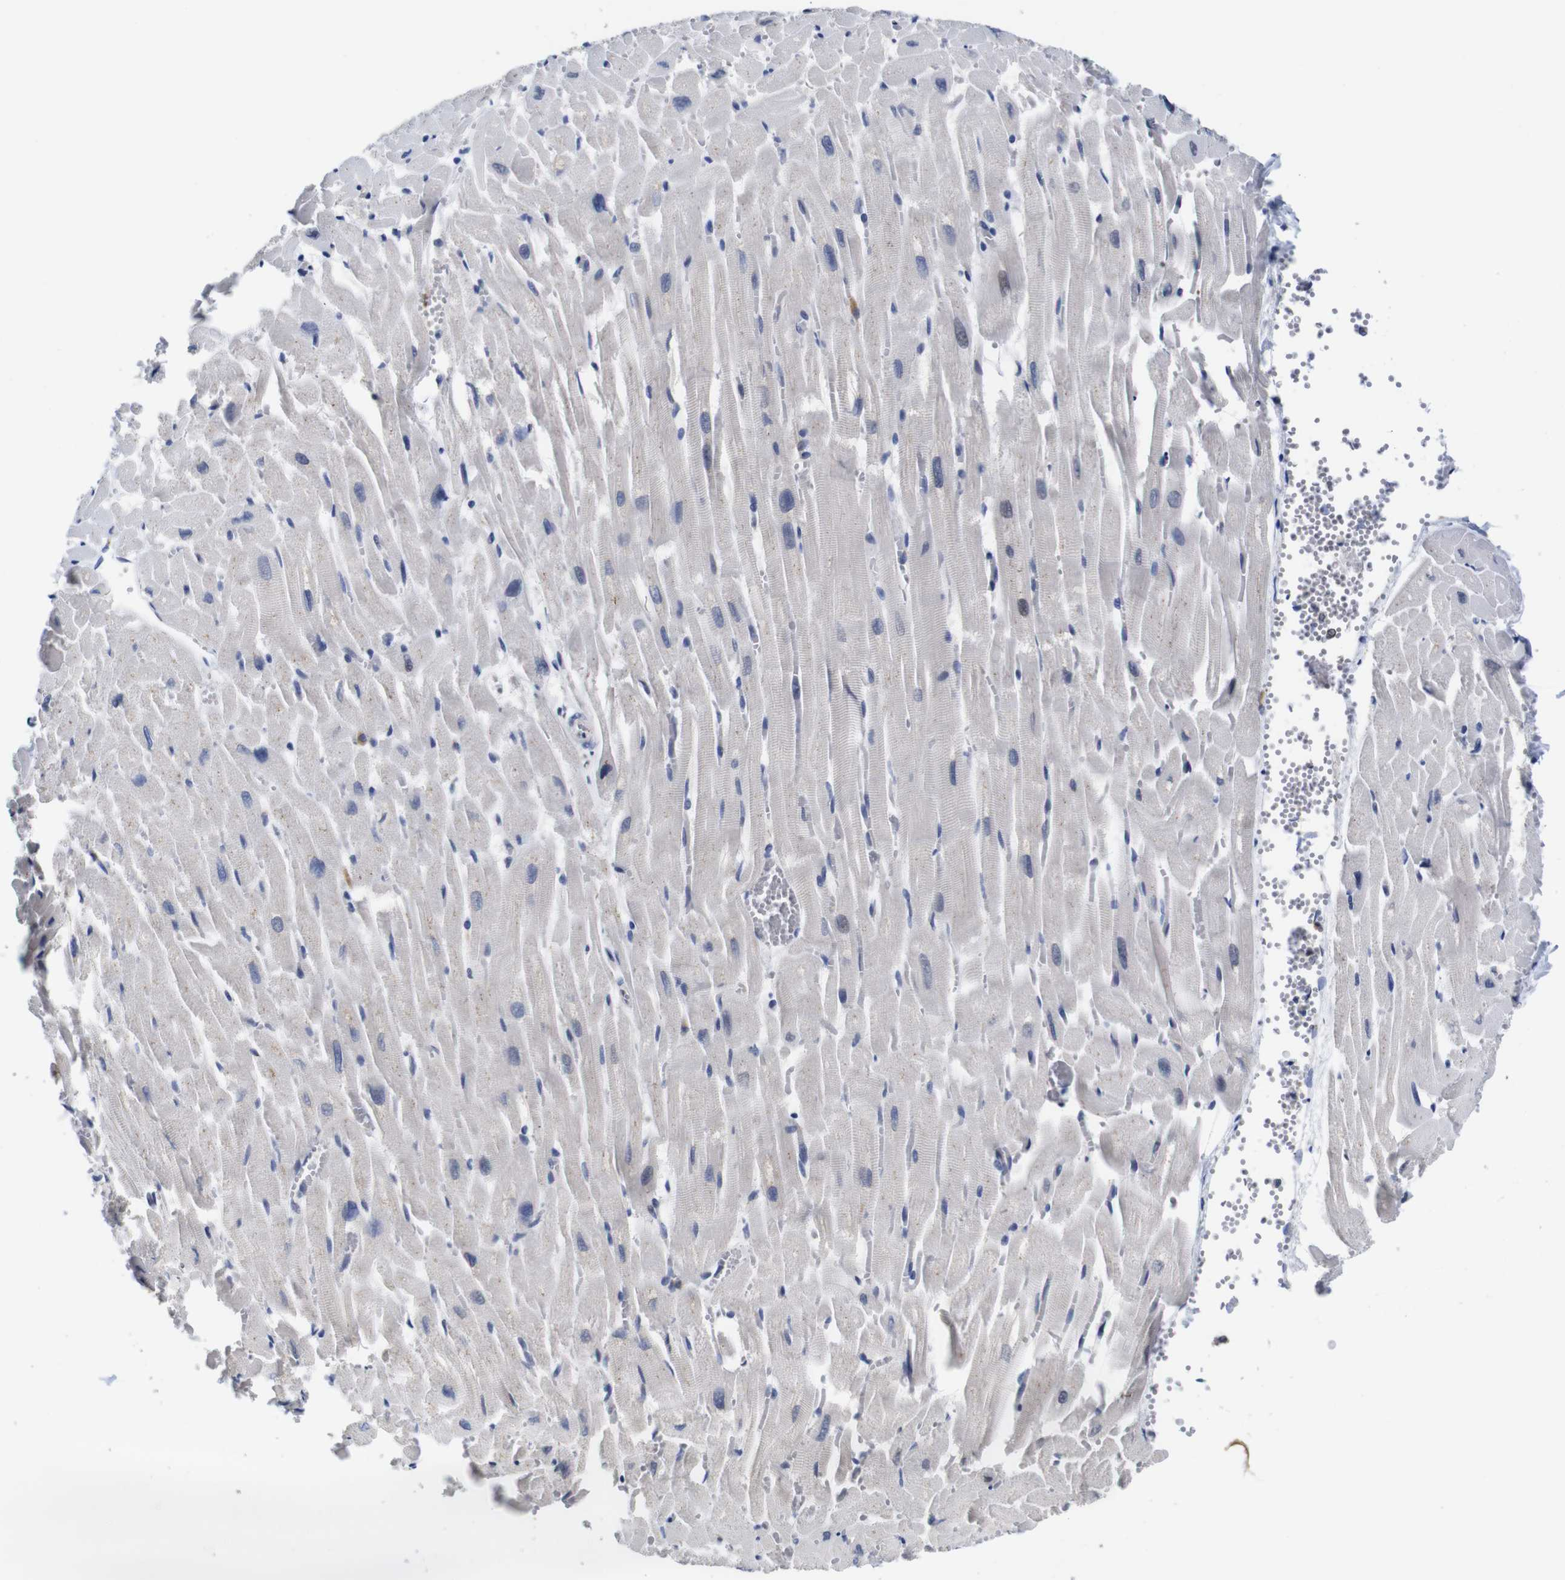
{"staining": {"intensity": "negative", "quantity": "none", "location": "none"}, "tissue": "heart muscle", "cell_type": "Cardiomyocytes", "image_type": "normal", "snomed": [{"axis": "morphology", "description": "Normal tissue, NOS"}, {"axis": "topography", "description": "Heart"}], "caption": "Cardiomyocytes are negative for protein expression in unremarkable human heart muscle.", "gene": "FURIN", "patient": {"sex": "female", "age": 19}}